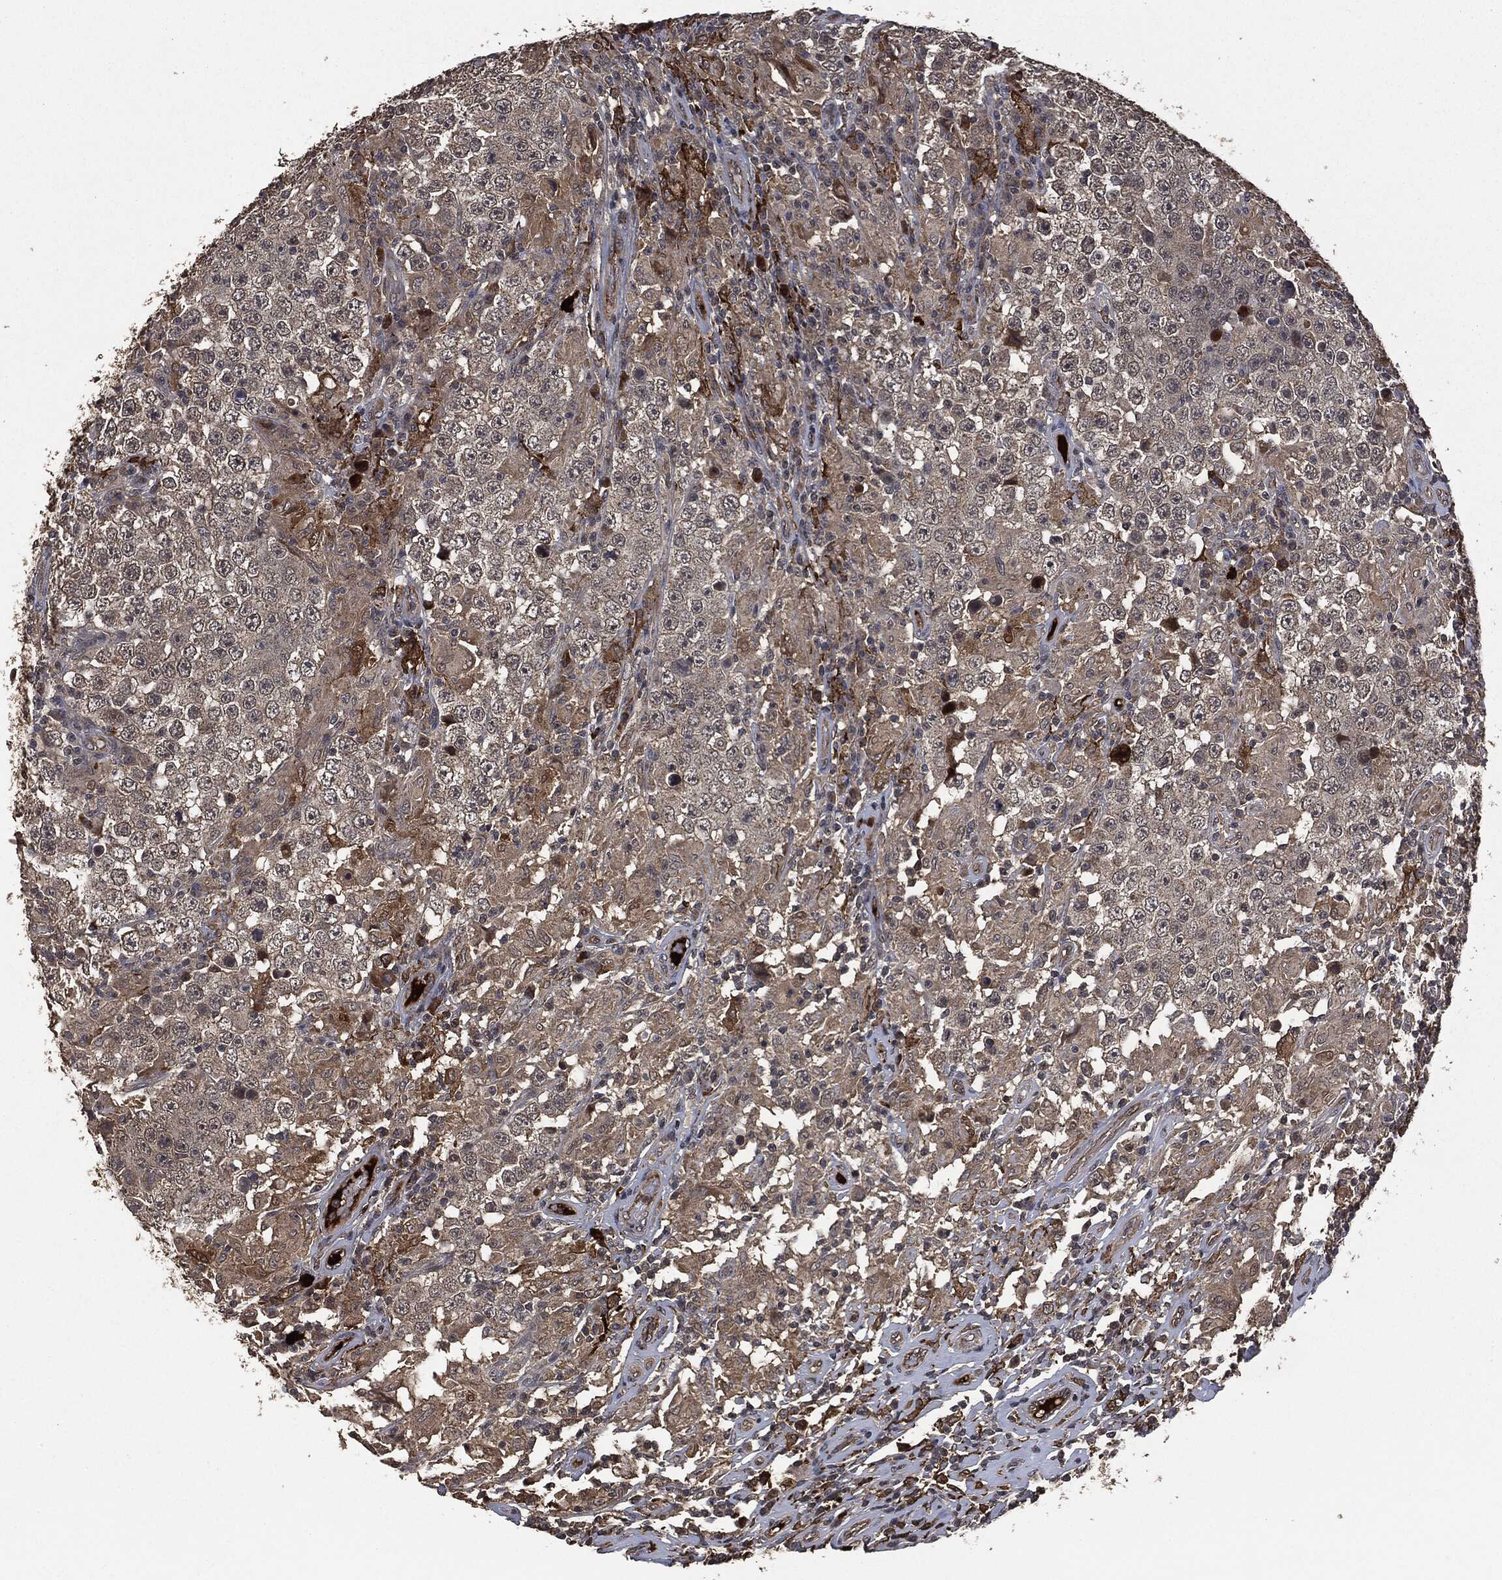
{"staining": {"intensity": "weak", "quantity": "<25%", "location": "cytoplasmic/membranous"}, "tissue": "testis cancer", "cell_type": "Tumor cells", "image_type": "cancer", "snomed": [{"axis": "morphology", "description": "Seminoma, NOS"}, {"axis": "morphology", "description": "Carcinoma, Embryonal, NOS"}, {"axis": "topography", "description": "Testis"}], "caption": "A micrograph of human testis cancer is negative for staining in tumor cells.", "gene": "CRABP2", "patient": {"sex": "male", "age": 41}}